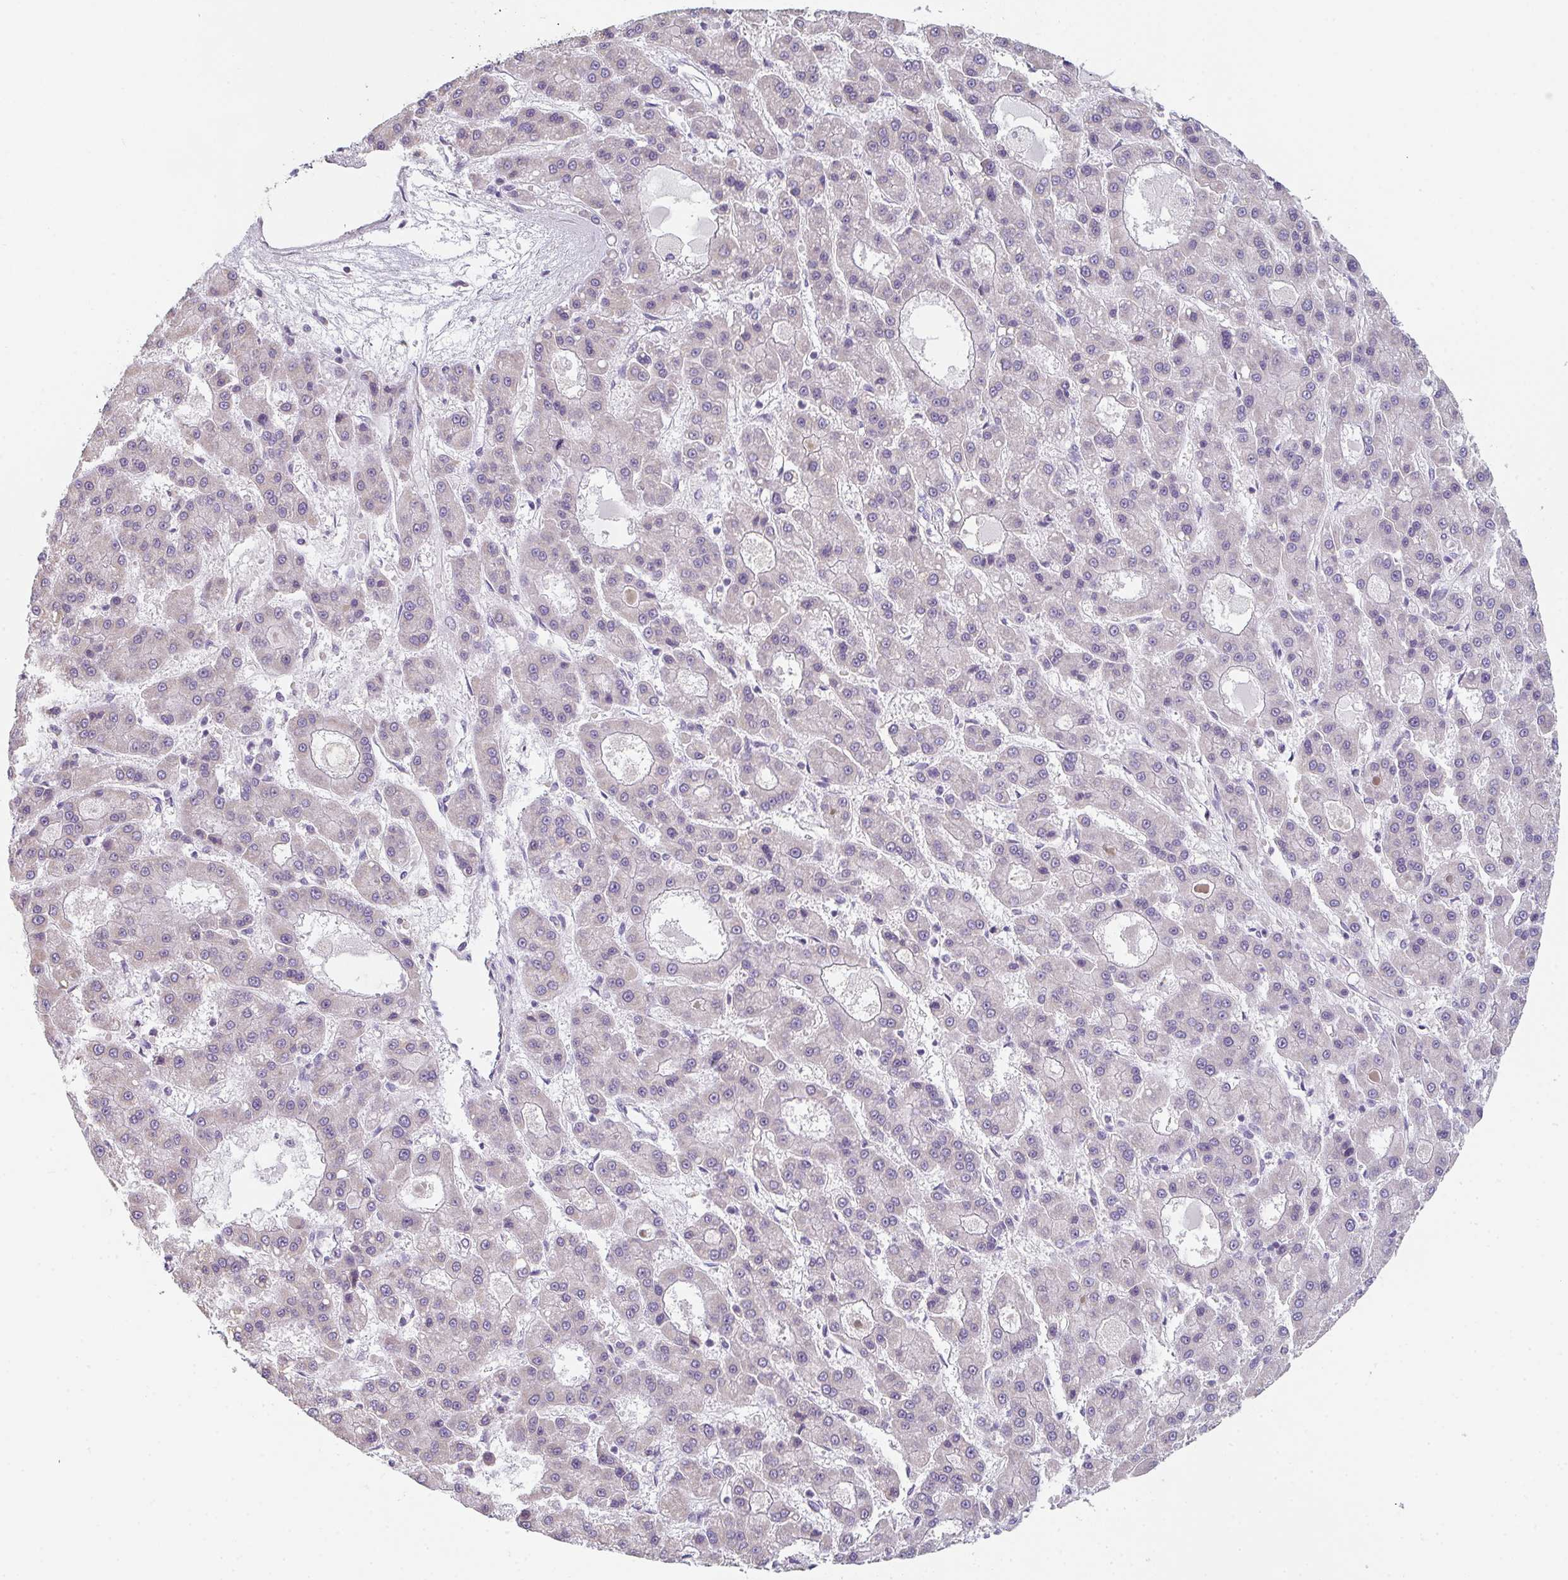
{"staining": {"intensity": "weak", "quantity": "<25%", "location": "cytoplasmic/membranous"}, "tissue": "liver cancer", "cell_type": "Tumor cells", "image_type": "cancer", "snomed": [{"axis": "morphology", "description": "Carcinoma, Hepatocellular, NOS"}, {"axis": "topography", "description": "Liver"}], "caption": "This is a histopathology image of IHC staining of liver hepatocellular carcinoma, which shows no expression in tumor cells. (DAB (3,3'-diaminobenzidine) IHC with hematoxylin counter stain).", "gene": "CACNA1S", "patient": {"sex": "male", "age": 70}}